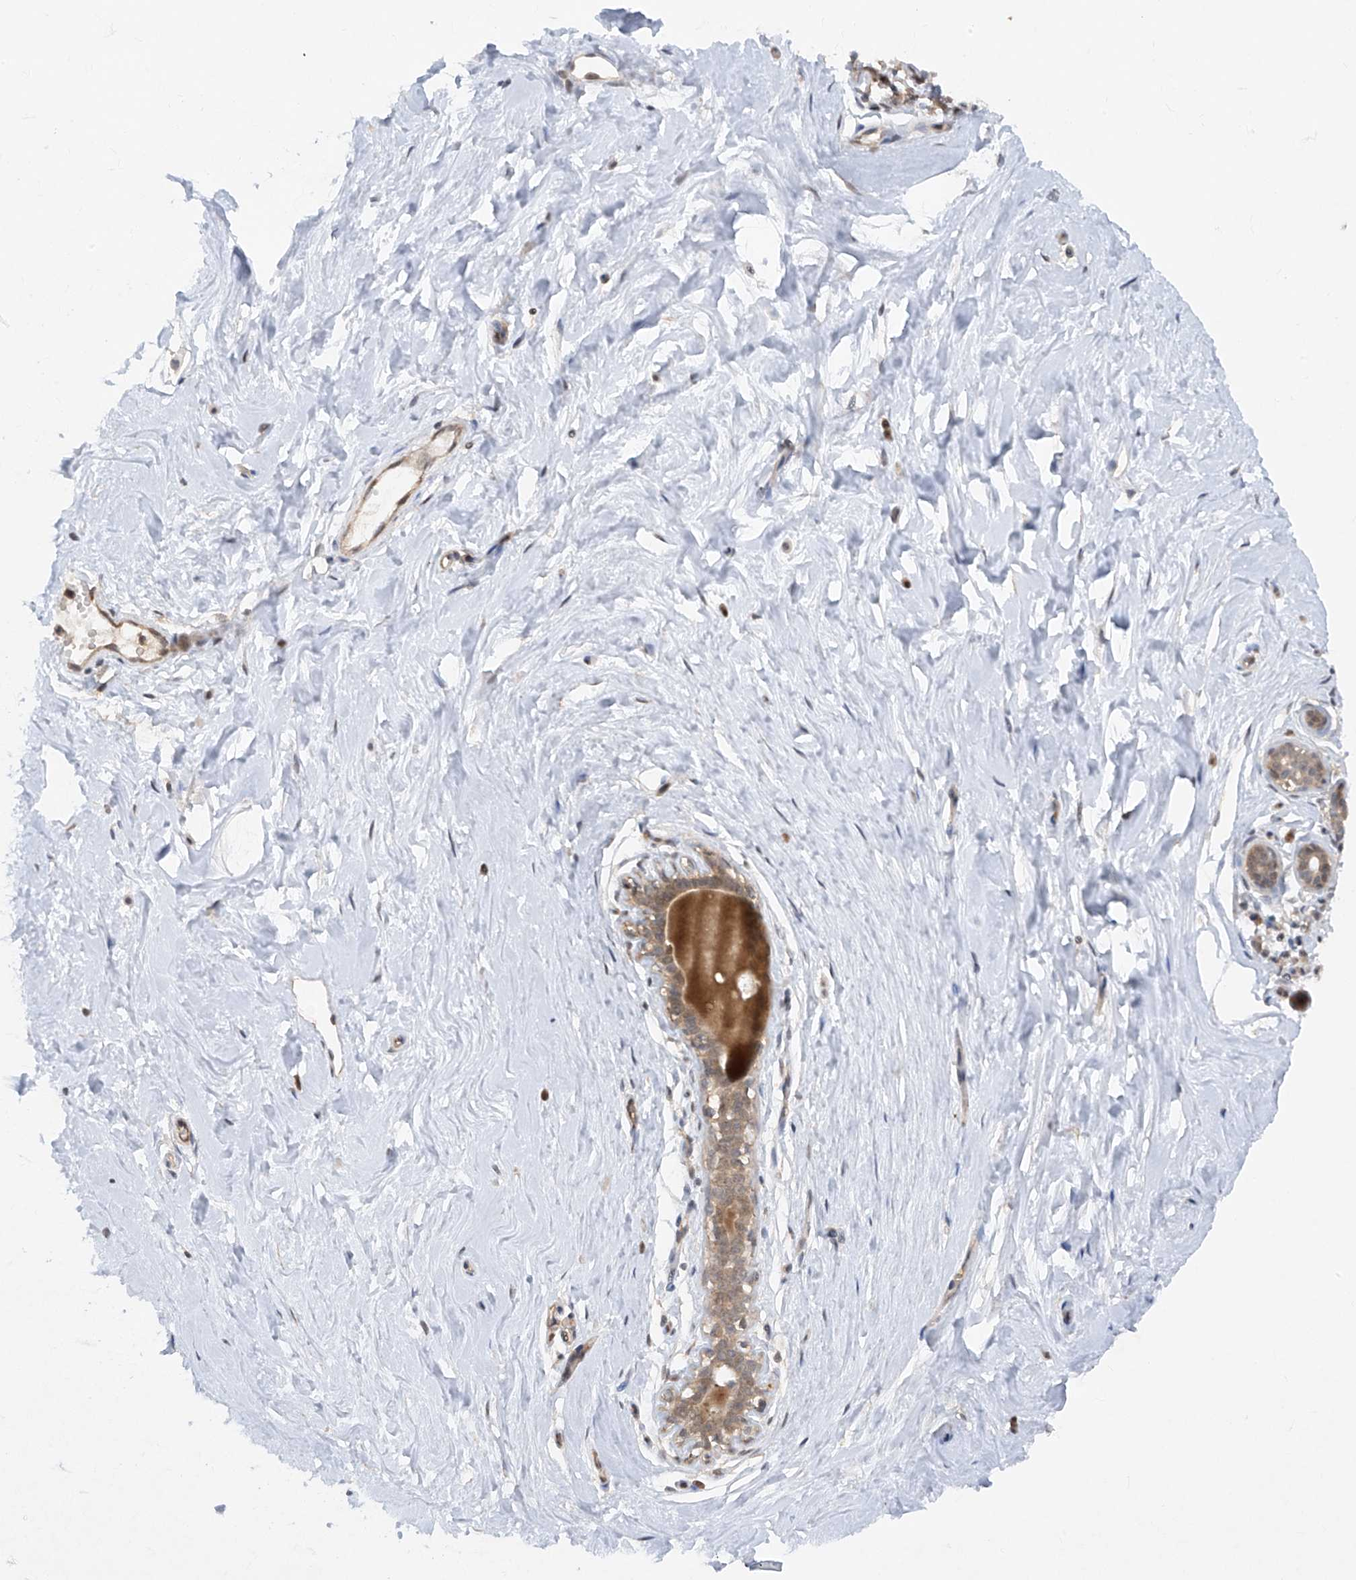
{"staining": {"intensity": "negative", "quantity": "none", "location": "none"}, "tissue": "breast", "cell_type": "Adipocytes", "image_type": "normal", "snomed": [{"axis": "morphology", "description": "Normal tissue, NOS"}, {"axis": "morphology", "description": "Adenoma, NOS"}, {"axis": "topography", "description": "Breast"}], "caption": "IHC image of unremarkable breast: human breast stained with DAB displays no significant protein expression in adipocytes. Nuclei are stained in blue.", "gene": "ZNF358", "patient": {"sex": "female", "age": 23}}